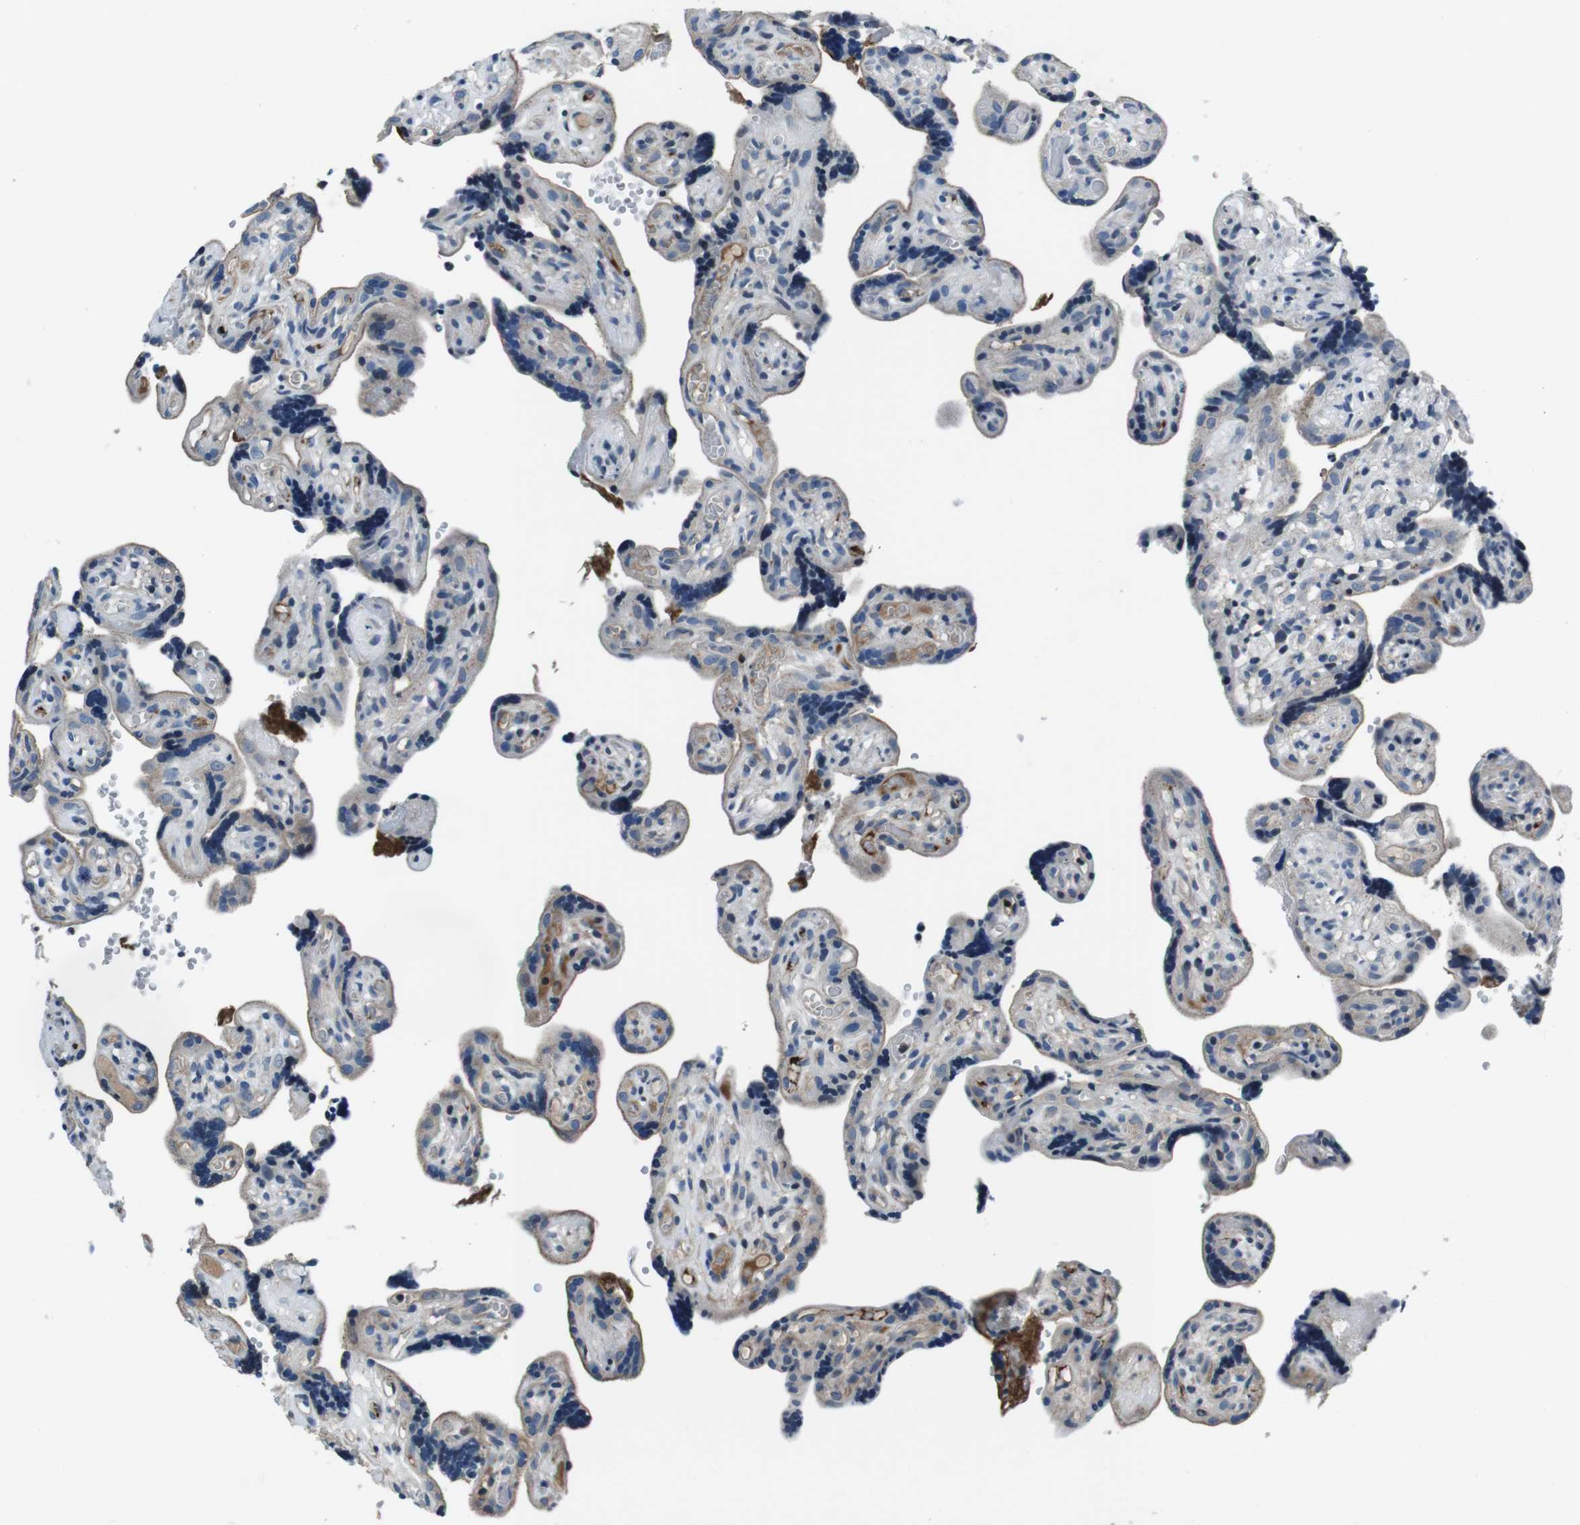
{"staining": {"intensity": "negative", "quantity": "none", "location": "none"}, "tissue": "placenta", "cell_type": "Decidual cells", "image_type": "normal", "snomed": [{"axis": "morphology", "description": "Normal tissue, NOS"}, {"axis": "topography", "description": "Placenta"}], "caption": "A photomicrograph of human placenta is negative for staining in decidual cells. (DAB immunohistochemistry (IHC) with hematoxylin counter stain).", "gene": "KCNJ5", "patient": {"sex": "female", "age": 30}}